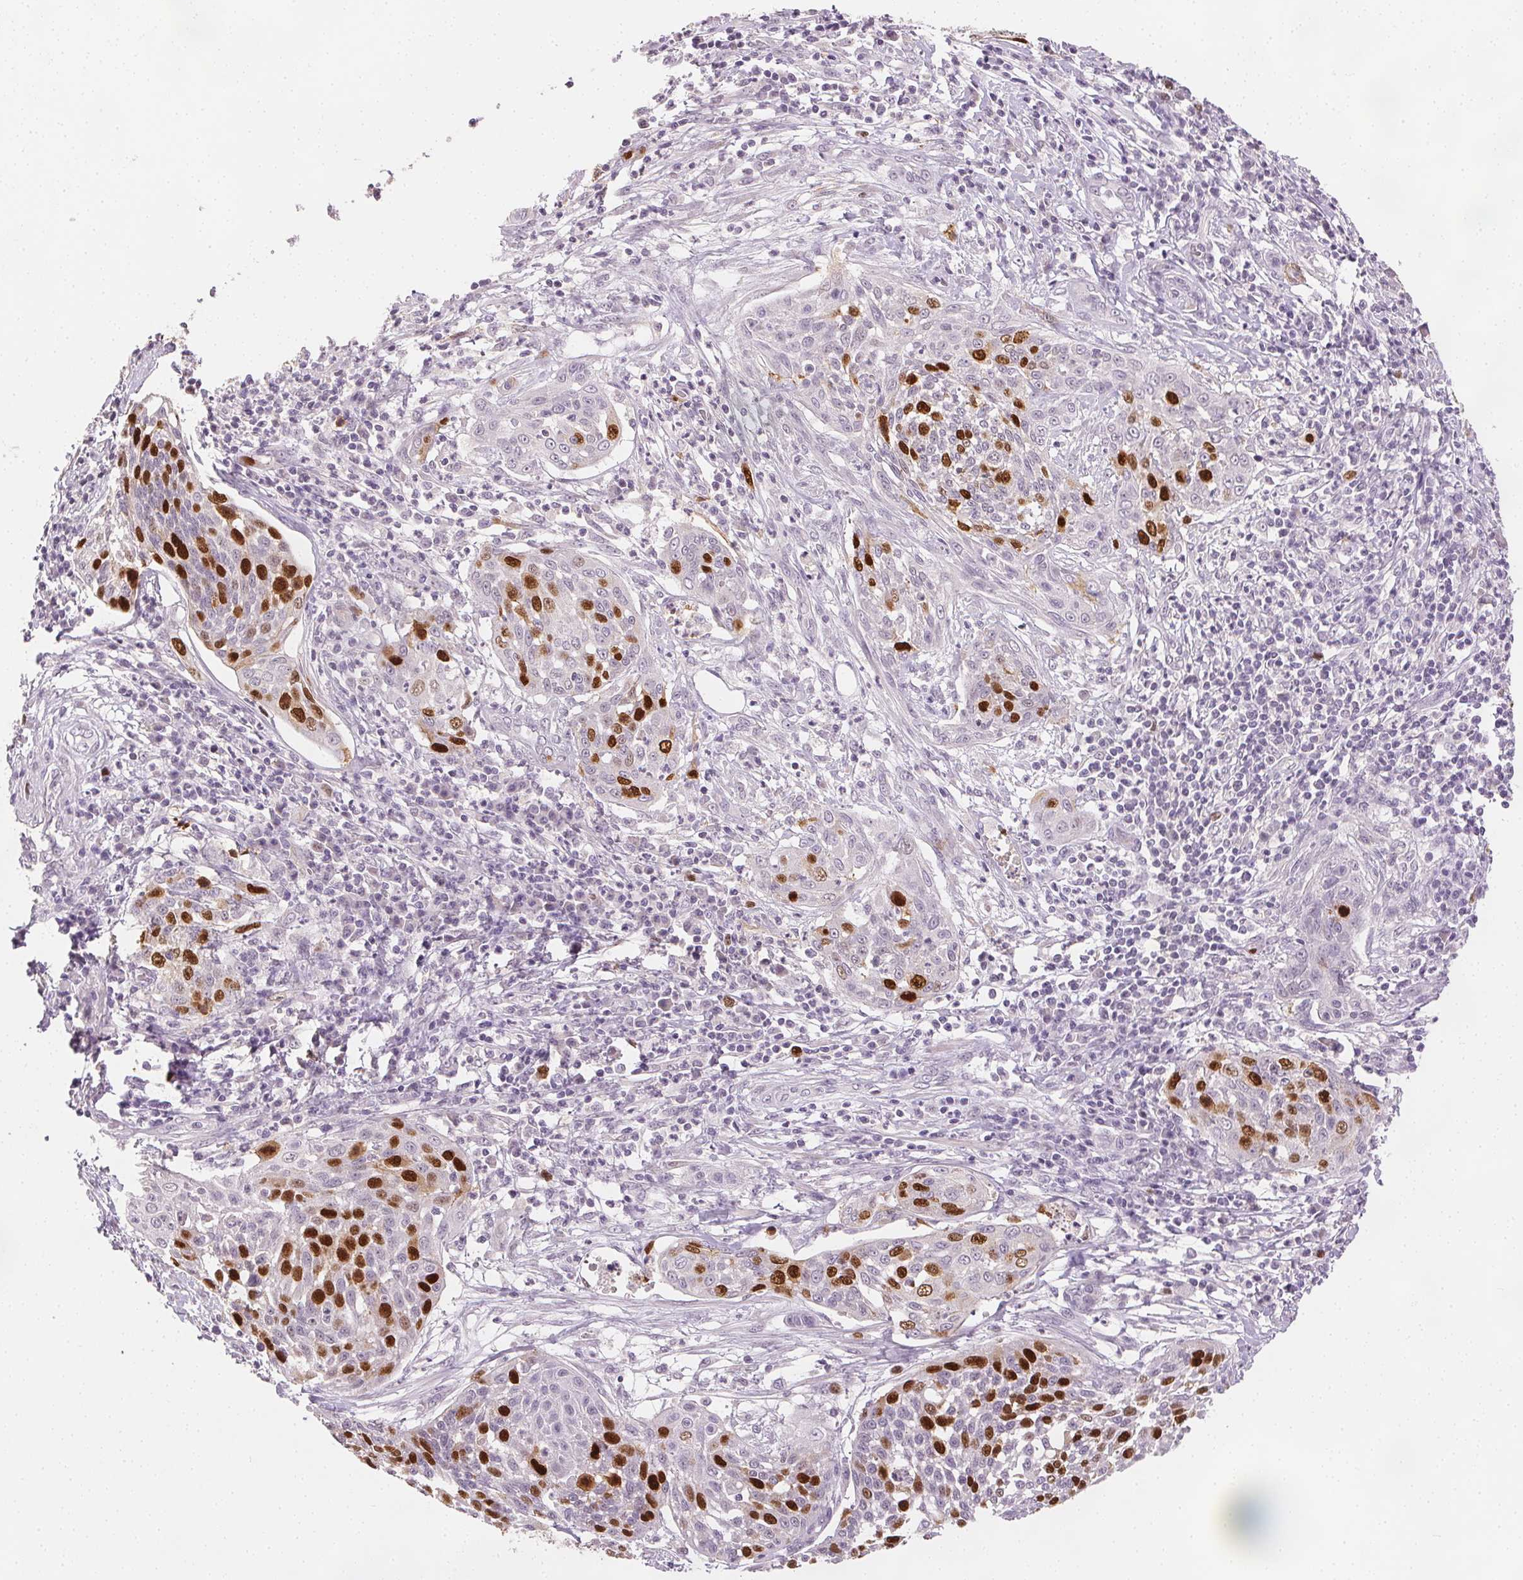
{"staining": {"intensity": "strong", "quantity": "25%-75%", "location": "nuclear"}, "tissue": "cervical cancer", "cell_type": "Tumor cells", "image_type": "cancer", "snomed": [{"axis": "morphology", "description": "Squamous cell carcinoma, NOS"}, {"axis": "topography", "description": "Cervix"}], "caption": "A brown stain shows strong nuclear expression of a protein in human cervical cancer tumor cells.", "gene": "ANLN", "patient": {"sex": "female", "age": 34}}